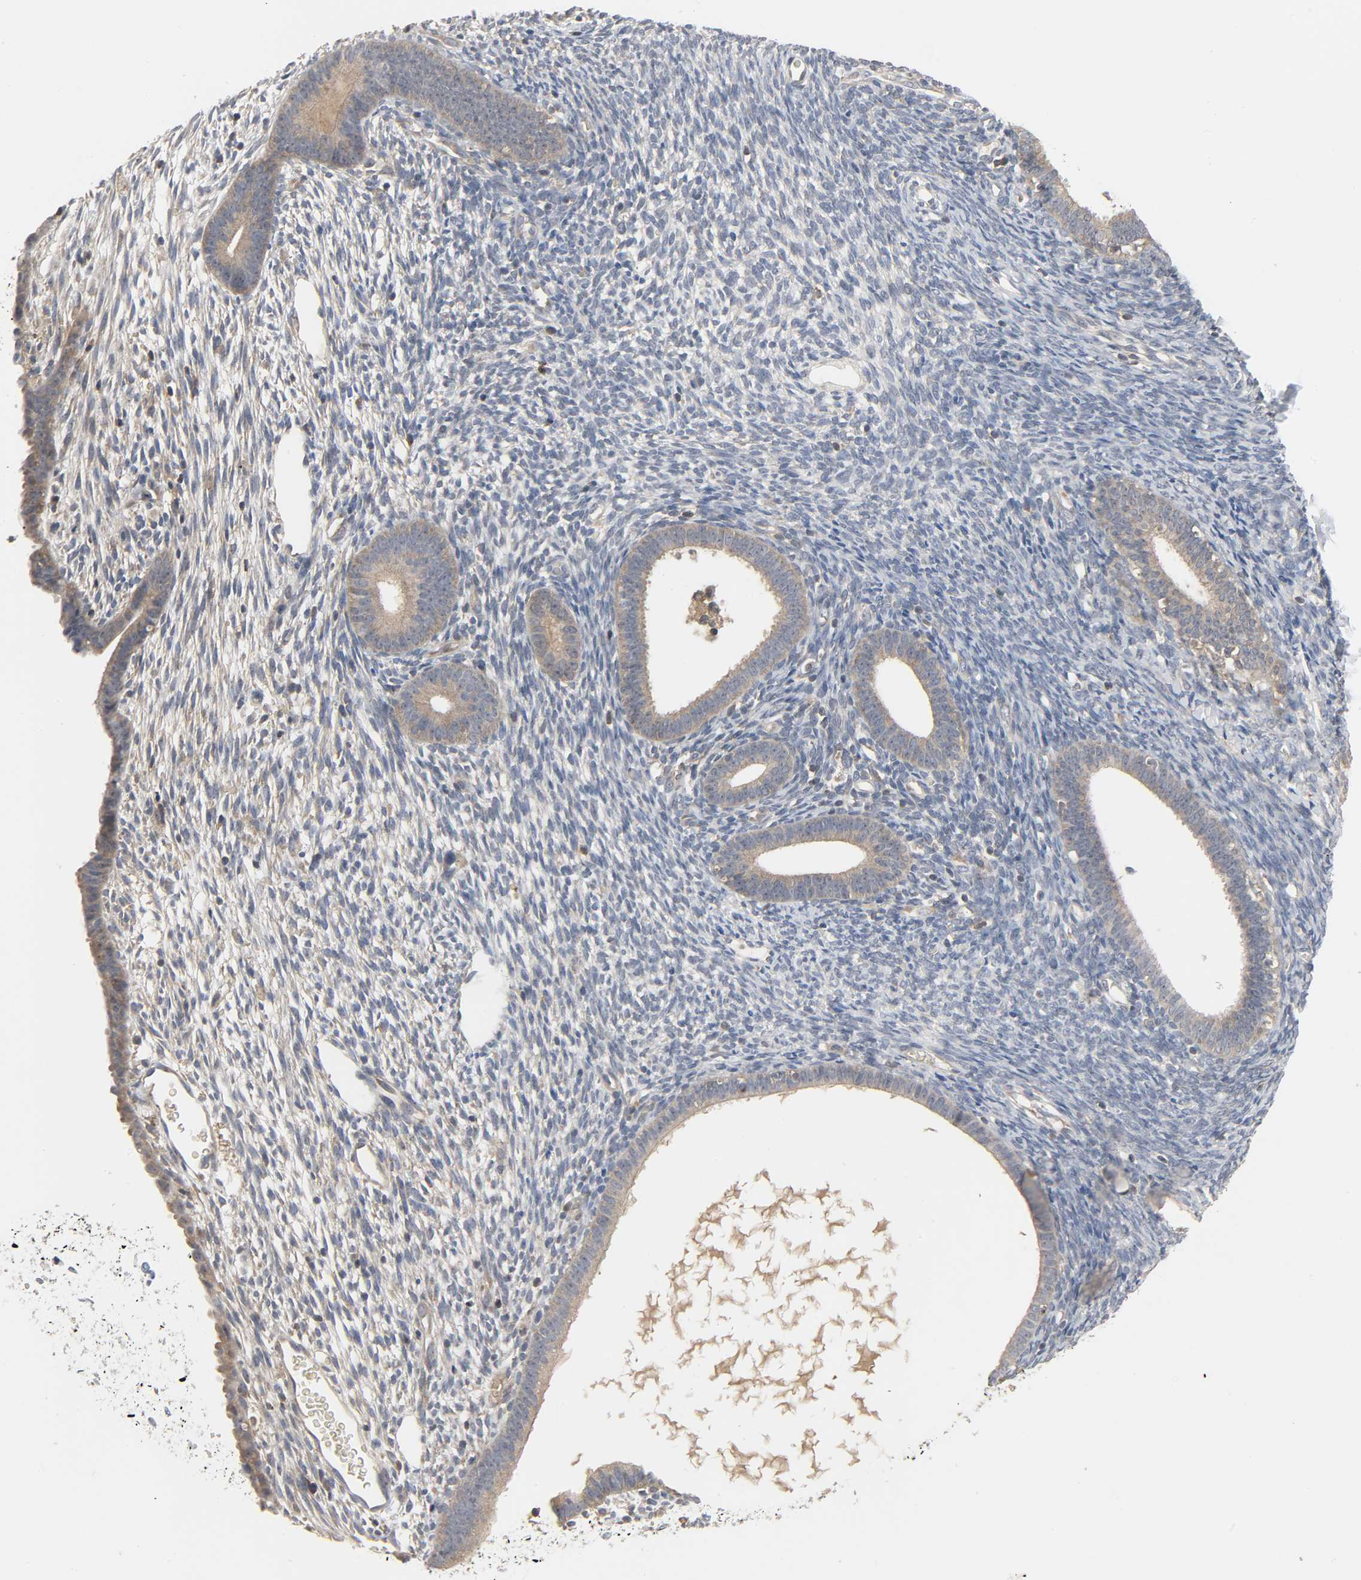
{"staining": {"intensity": "moderate", "quantity": "<25%", "location": "cytoplasmic/membranous"}, "tissue": "endometrium", "cell_type": "Cells in endometrial stroma", "image_type": "normal", "snomed": [{"axis": "morphology", "description": "Normal tissue, NOS"}, {"axis": "topography", "description": "Endometrium"}], "caption": "Immunohistochemistry photomicrograph of benign endometrium: endometrium stained using immunohistochemistry (IHC) displays low levels of moderate protein expression localized specifically in the cytoplasmic/membranous of cells in endometrial stroma, appearing as a cytoplasmic/membranous brown color.", "gene": "PLEKHA2", "patient": {"sex": "female", "age": 57}}